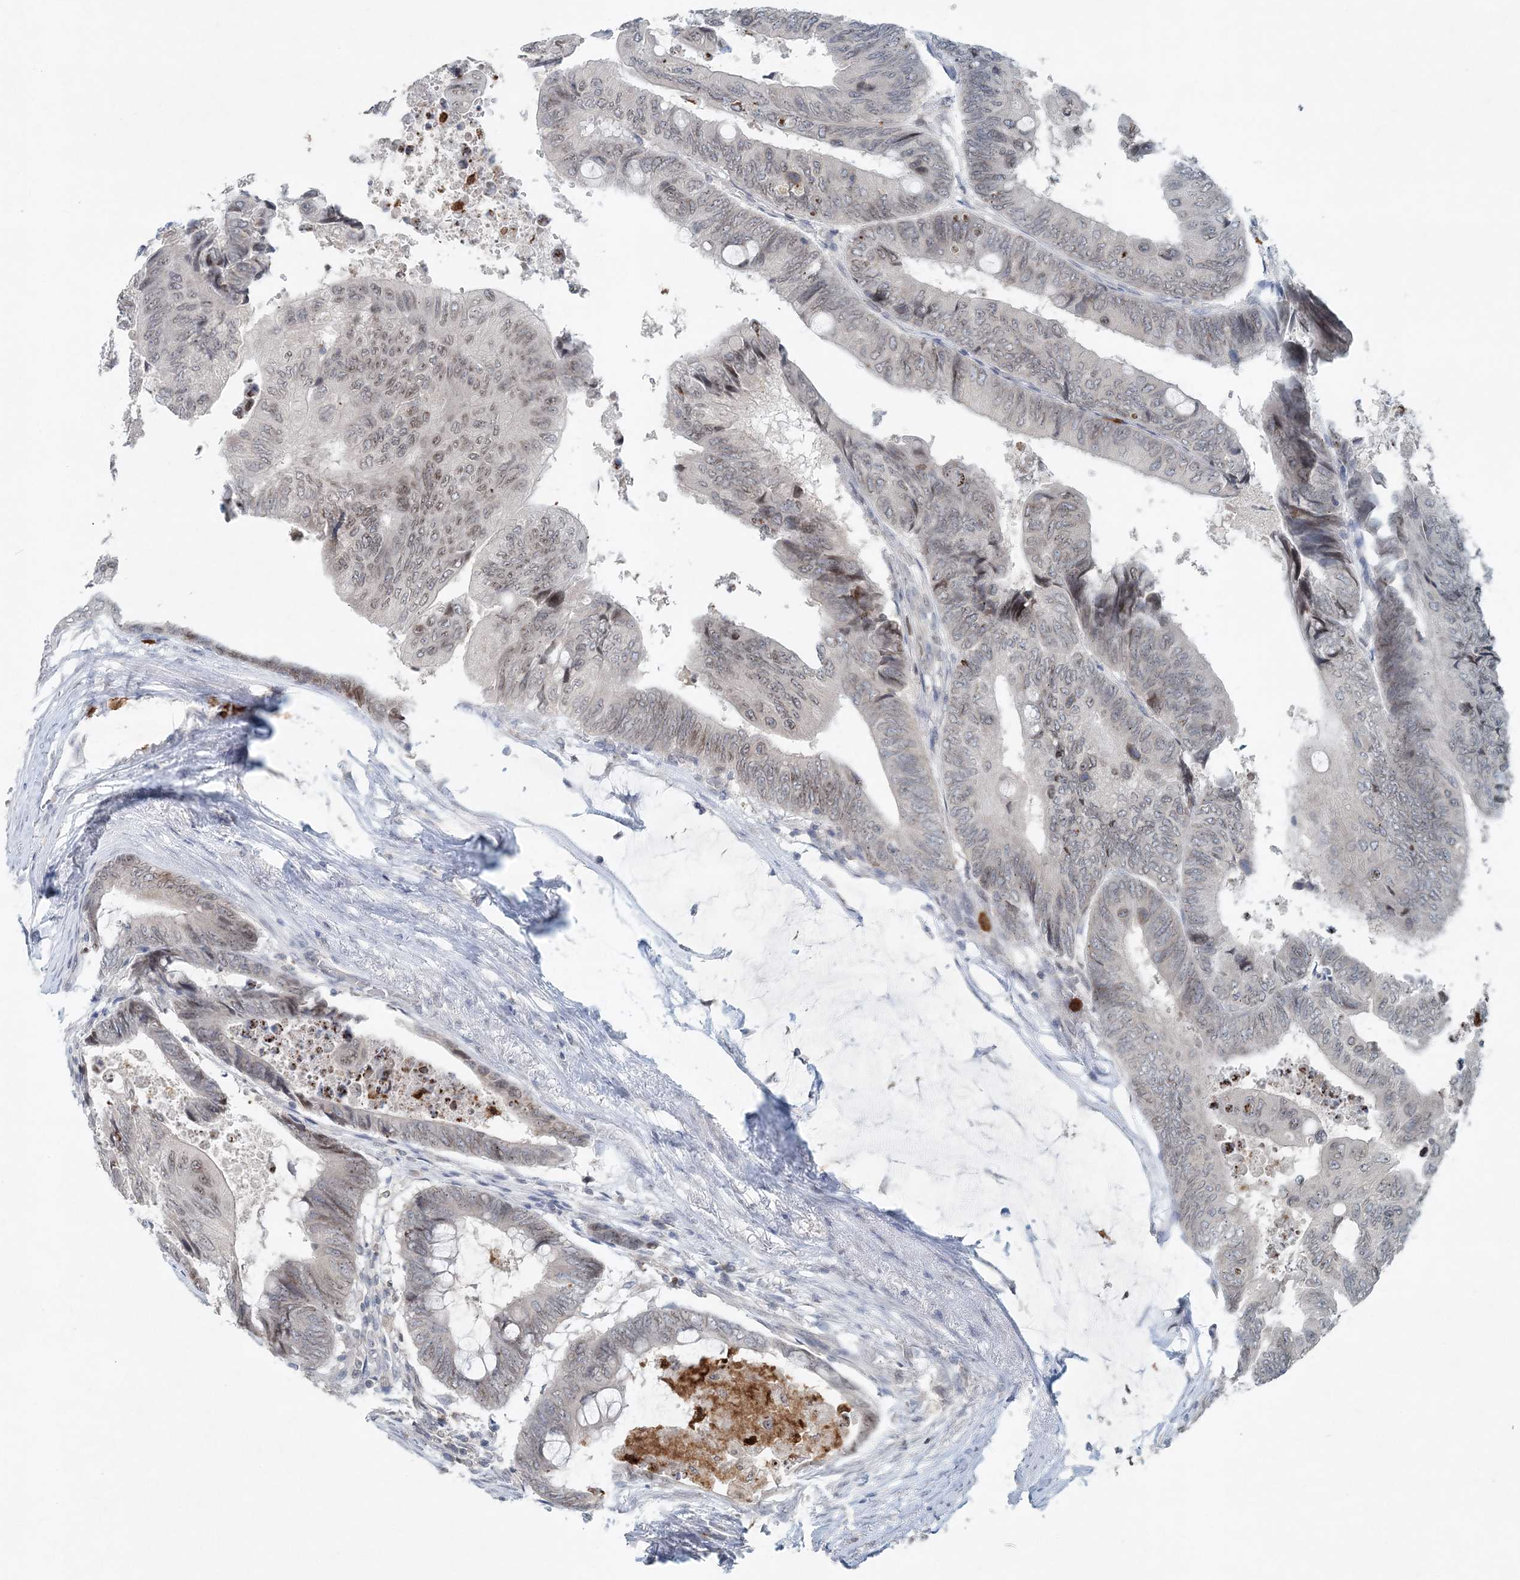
{"staining": {"intensity": "weak", "quantity": "<25%", "location": "nuclear"}, "tissue": "colorectal cancer", "cell_type": "Tumor cells", "image_type": "cancer", "snomed": [{"axis": "morphology", "description": "Normal tissue, NOS"}, {"axis": "morphology", "description": "Adenocarcinoma, NOS"}, {"axis": "topography", "description": "Rectum"}, {"axis": "topography", "description": "Peripheral nerve tissue"}], "caption": "The micrograph demonstrates no significant expression in tumor cells of colorectal cancer (adenocarcinoma). (DAB IHC with hematoxylin counter stain).", "gene": "NUP54", "patient": {"sex": "male", "age": 92}}